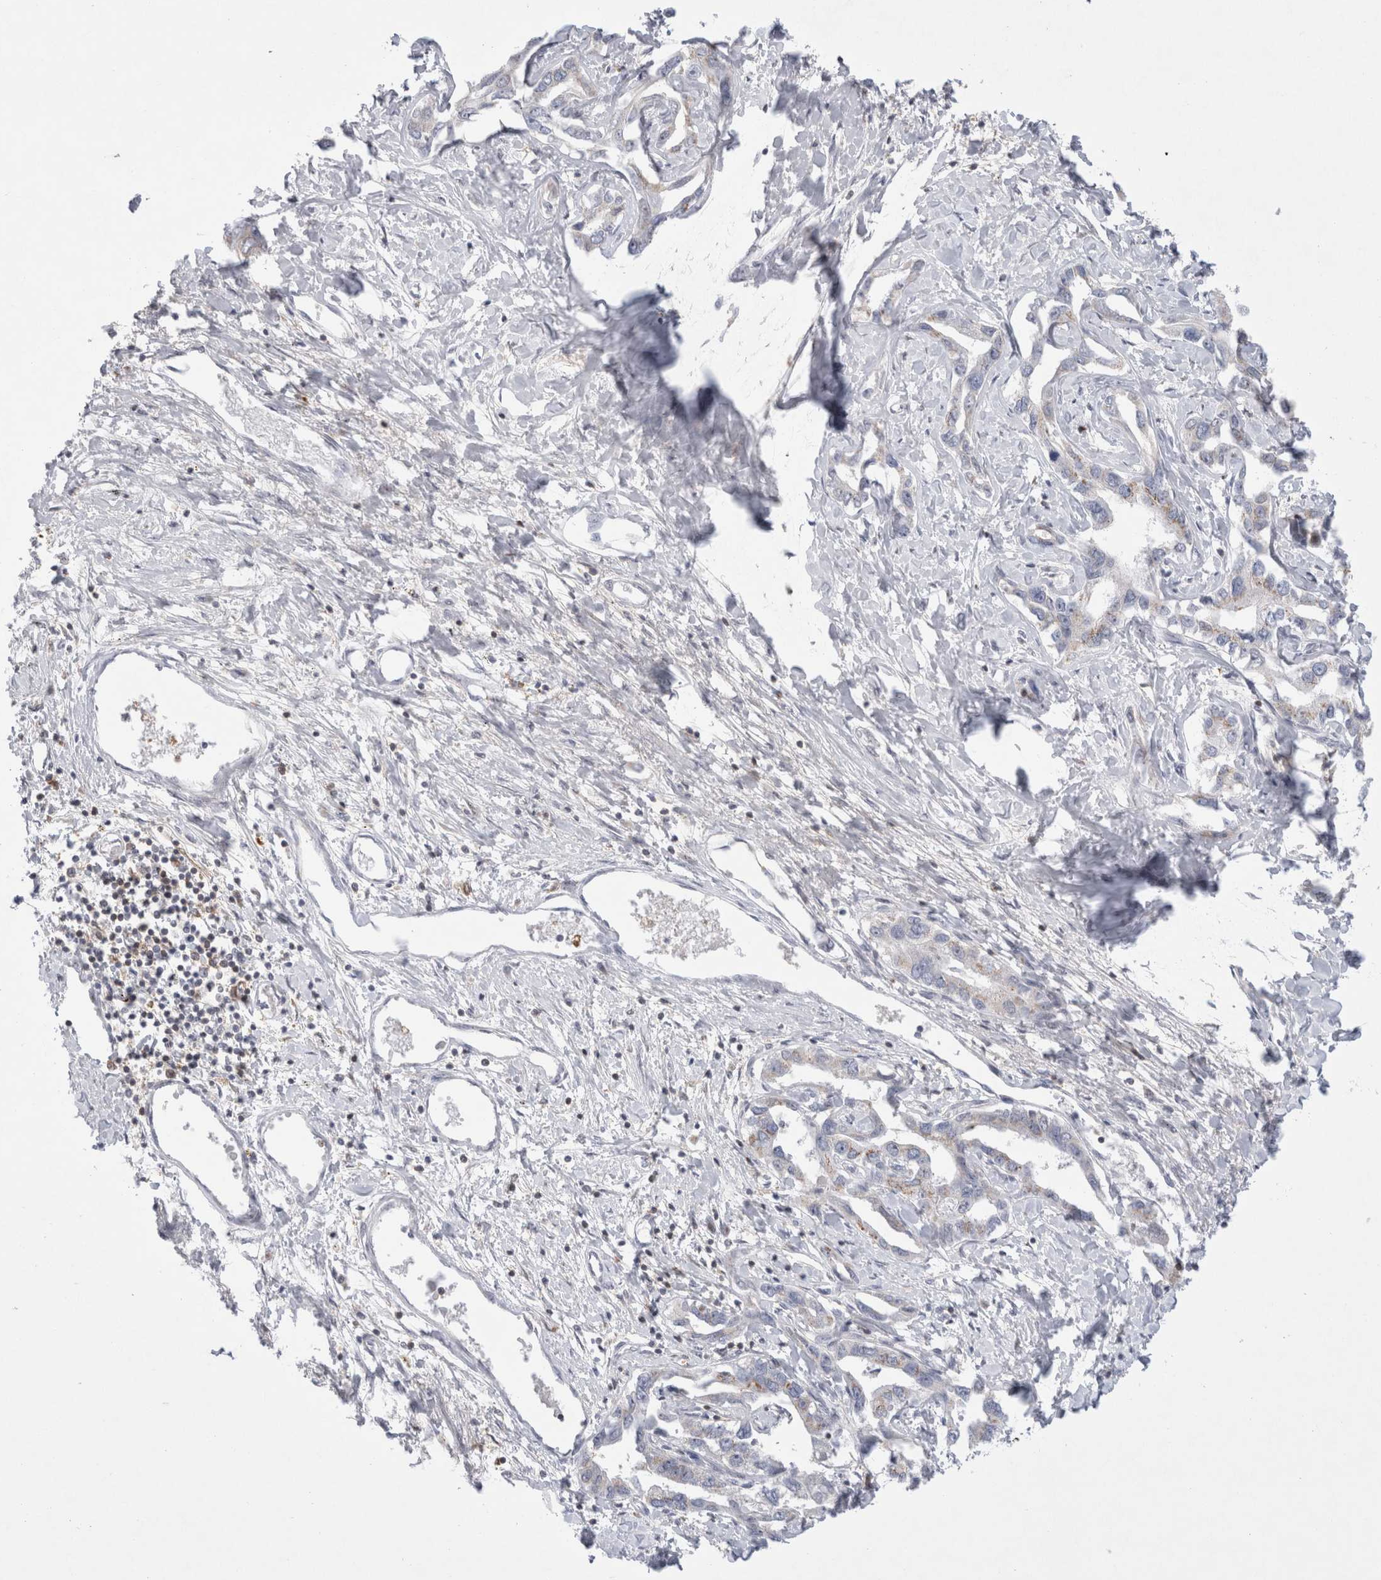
{"staining": {"intensity": "weak", "quantity": "25%-75%", "location": "cytoplasmic/membranous"}, "tissue": "liver cancer", "cell_type": "Tumor cells", "image_type": "cancer", "snomed": [{"axis": "morphology", "description": "Cholangiocarcinoma"}, {"axis": "topography", "description": "Liver"}], "caption": "This histopathology image reveals liver cholangiocarcinoma stained with immunohistochemistry to label a protein in brown. The cytoplasmic/membranous of tumor cells show weak positivity for the protein. Nuclei are counter-stained blue.", "gene": "CERS5", "patient": {"sex": "male", "age": 59}}